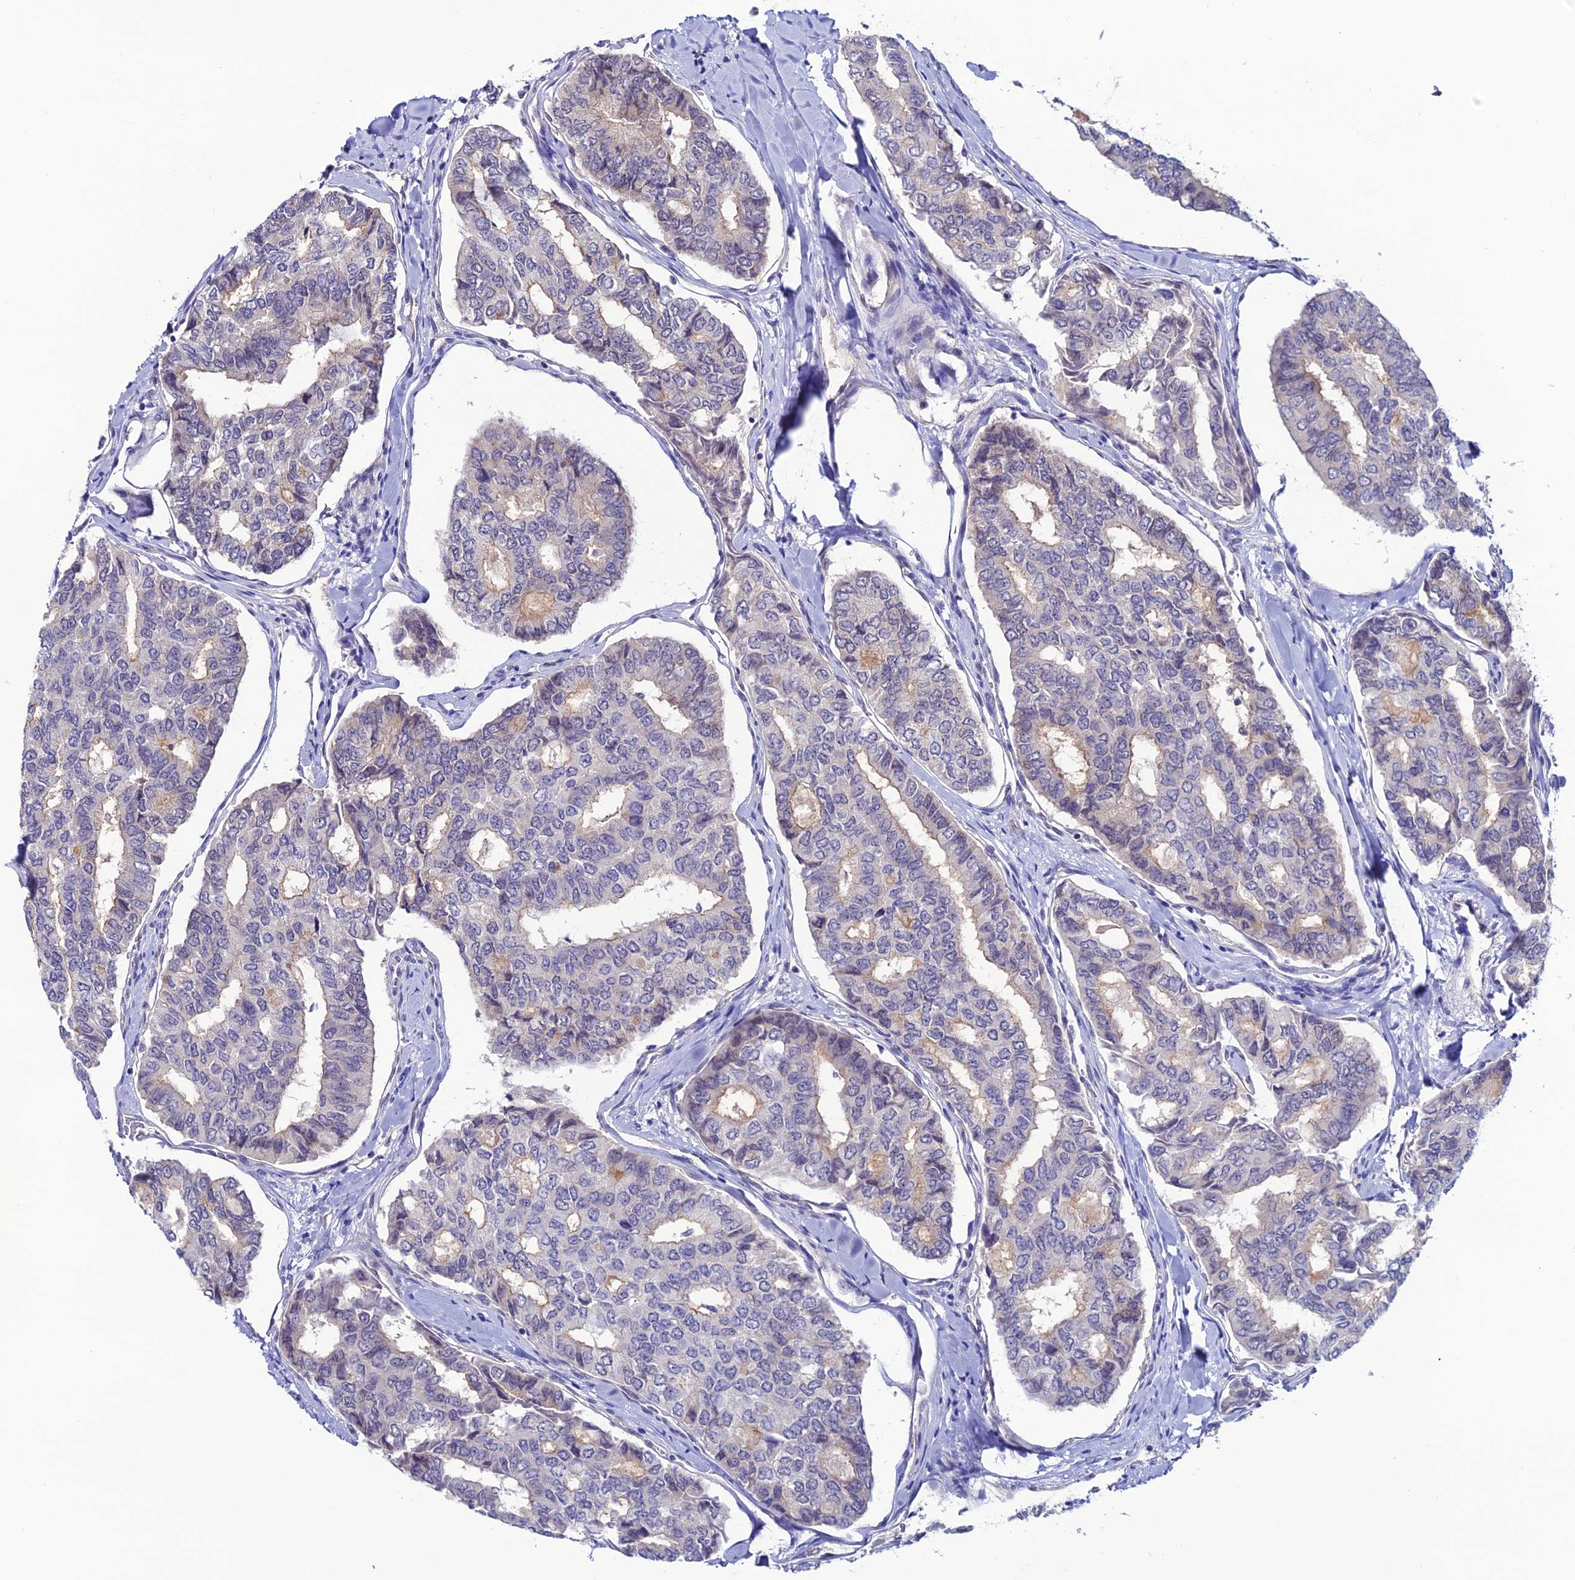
{"staining": {"intensity": "negative", "quantity": "none", "location": "none"}, "tissue": "thyroid cancer", "cell_type": "Tumor cells", "image_type": "cancer", "snomed": [{"axis": "morphology", "description": "Papillary adenocarcinoma, NOS"}, {"axis": "topography", "description": "Thyroid gland"}], "caption": "Immunohistochemistry (IHC) of papillary adenocarcinoma (thyroid) demonstrates no staining in tumor cells.", "gene": "FZD8", "patient": {"sex": "female", "age": 35}}